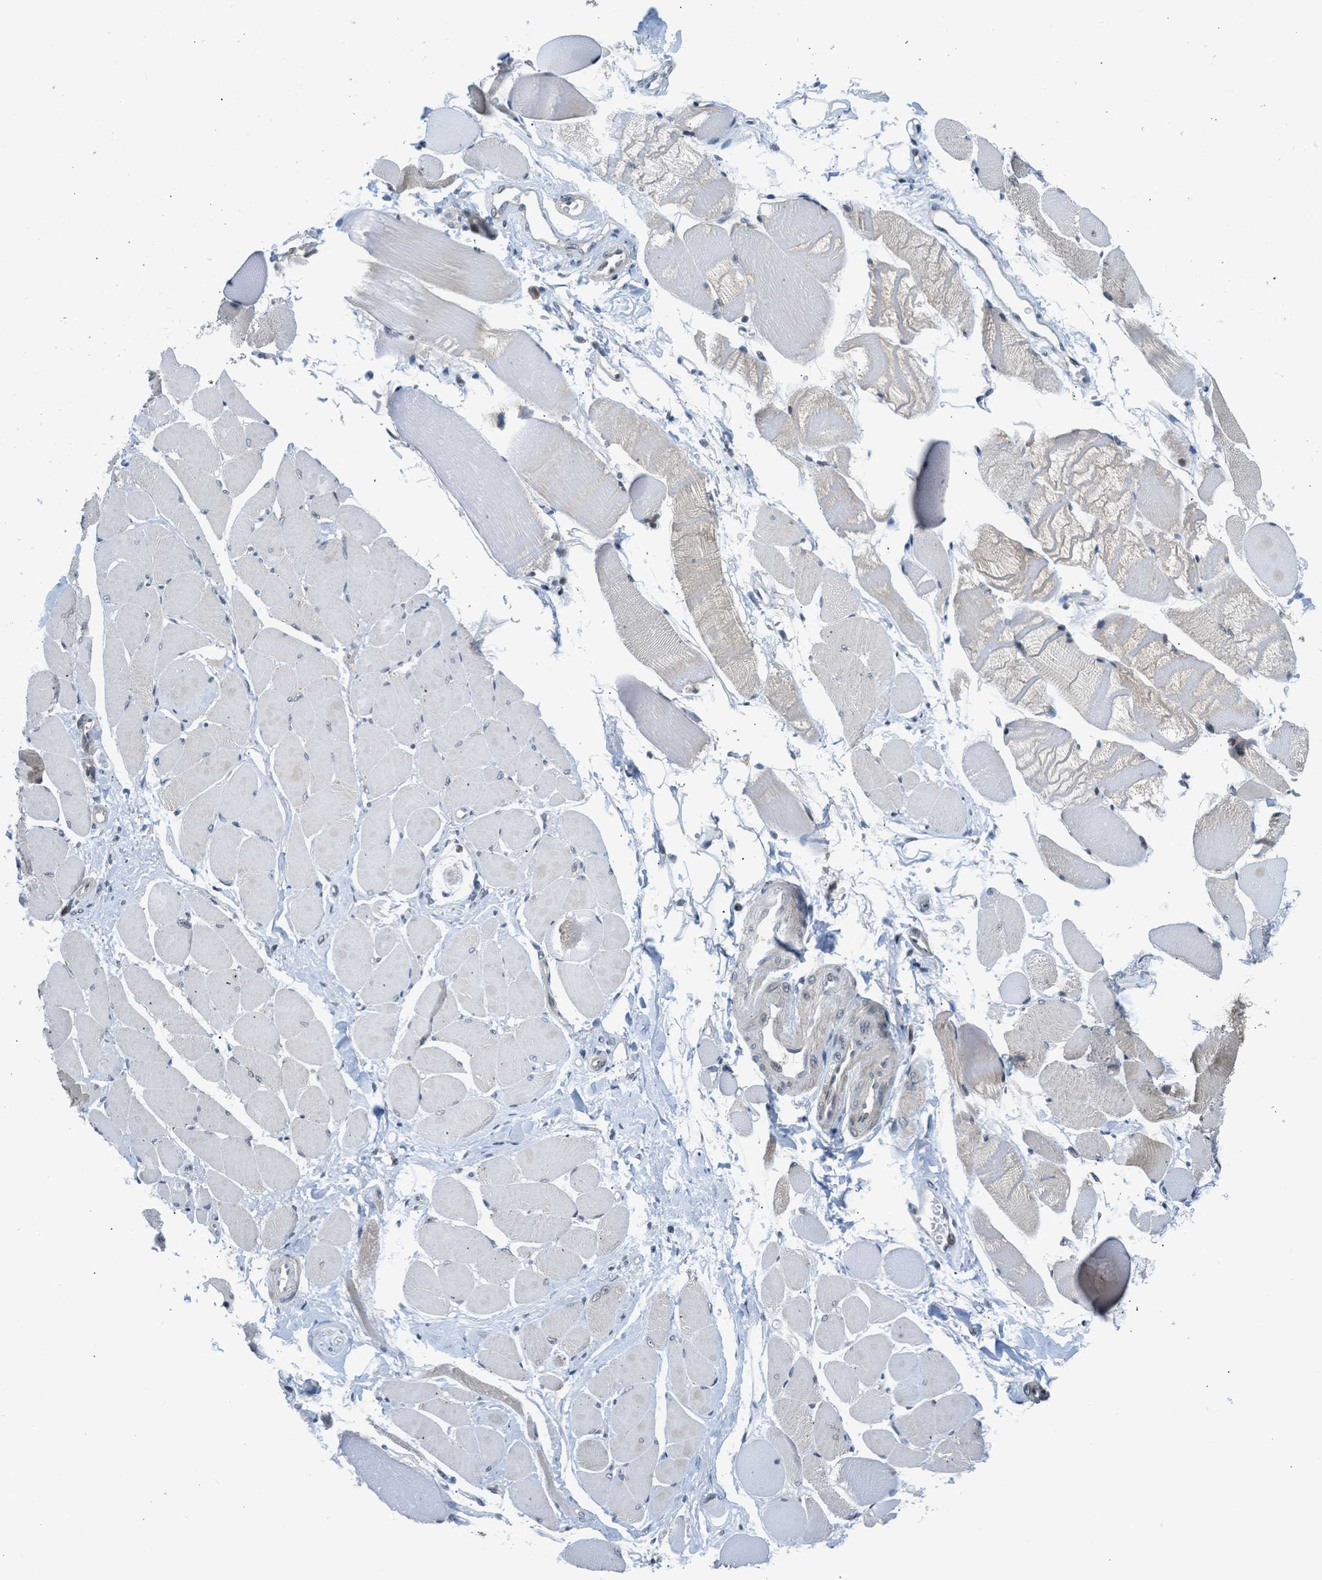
{"staining": {"intensity": "weak", "quantity": "25%-75%", "location": "cytoplasmic/membranous"}, "tissue": "skeletal muscle", "cell_type": "Myocytes", "image_type": "normal", "snomed": [{"axis": "morphology", "description": "Normal tissue, NOS"}, {"axis": "topography", "description": "Skeletal muscle"}, {"axis": "topography", "description": "Peripheral nerve tissue"}], "caption": "Weak cytoplasmic/membranous positivity is appreciated in about 25%-75% of myocytes in benign skeletal muscle.", "gene": "TTBK2", "patient": {"sex": "female", "age": 84}}